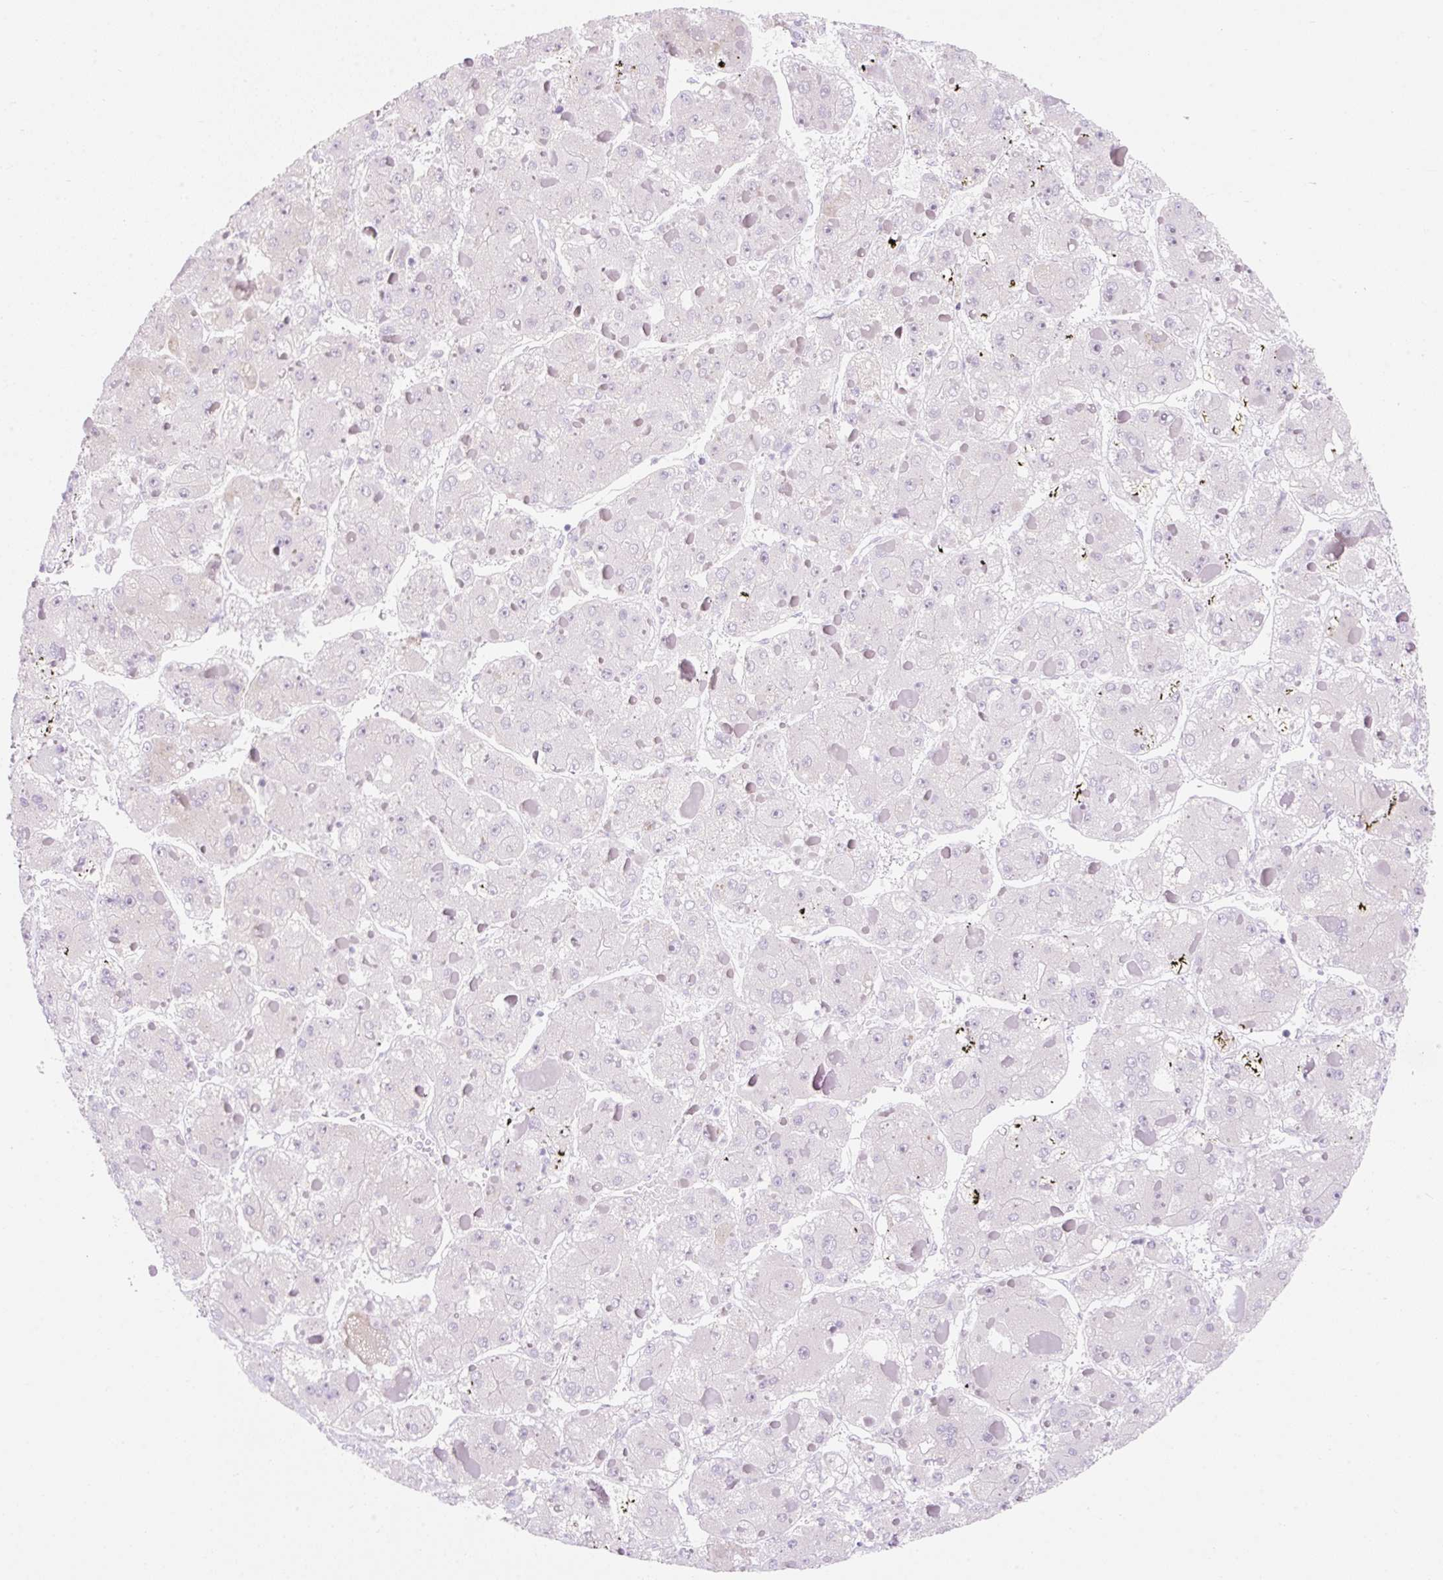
{"staining": {"intensity": "negative", "quantity": "none", "location": "none"}, "tissue": "liver cancer", "cell_type": "Tumor cells", "image_type": "cancer", "snomed": [{"axis": "morphology", "description": "Carcinoma, Hepatocellular, NOS"}, {"axis": "topography", "description": "Liver"}], "caption": "This is an IHC photomicrograph of liver cancer (hepatocellular carcinoma). There is no staining in tumor cells.", "gene": "ZNF121", "patient": {"sex": "female", "age": 73}}